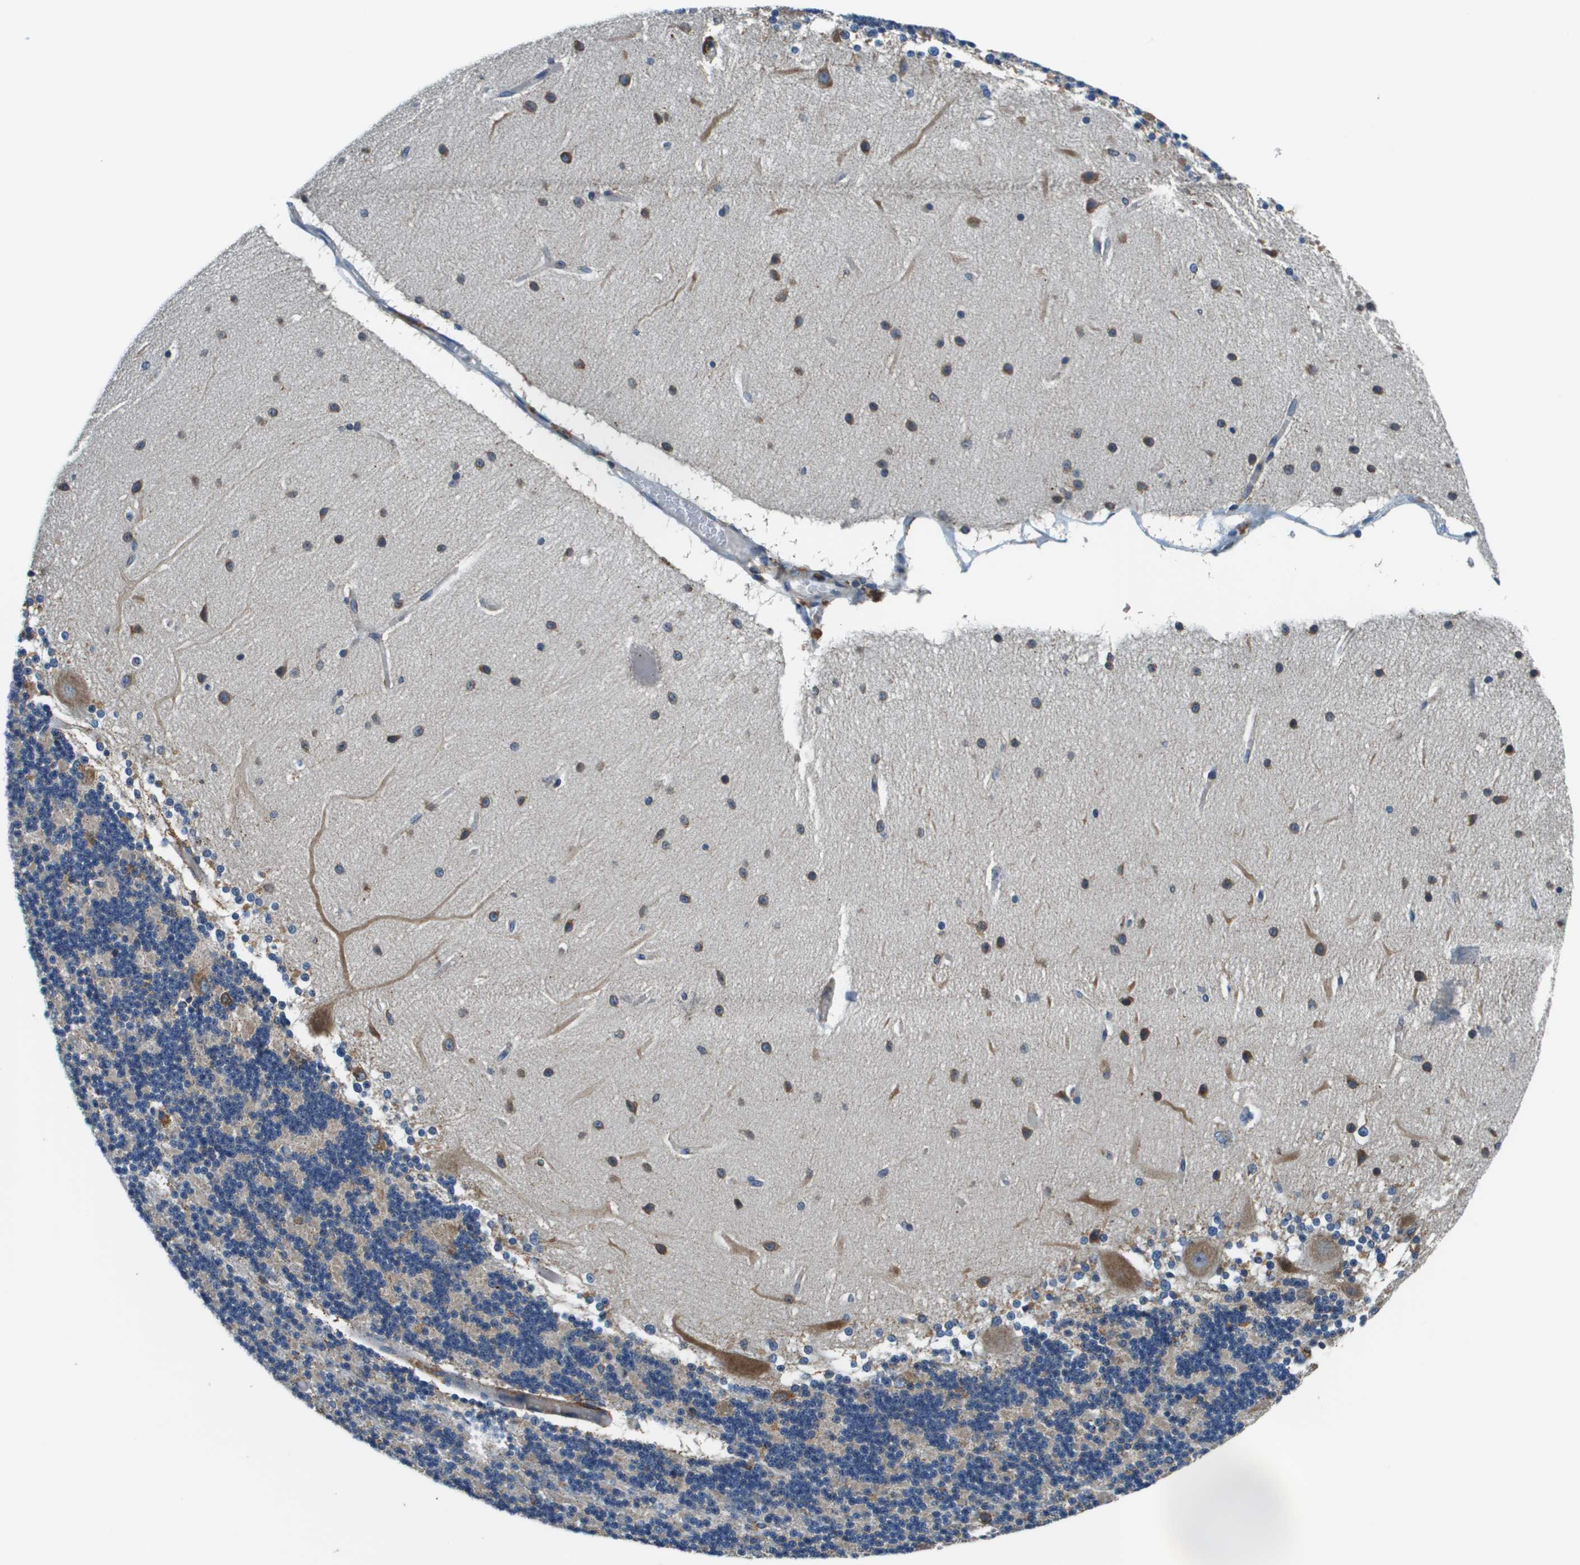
{"staining": {"intensity": "weak", "quantity": "25%-75%", "location": "cytoplasmic/membranous"}, "tissue": "cerebellum", "cell_type": "Cells in granular layer", "image_type": "normal", "snomed": [{"axis": "morphology", "description": "Normal tissue, NOS"}, {"axis": "topography", "description": "Cerebellum"}], "caption": "High-power microscopy captured an immunohistochemistry (IHC) histopathology image of benign cerebellum, revealing weak cytoplasmic/membranous expression in about 25%-75% of cells in granular layer.", "gene": "CNPY3", "patient": {"sex": "female", "age": 54}}